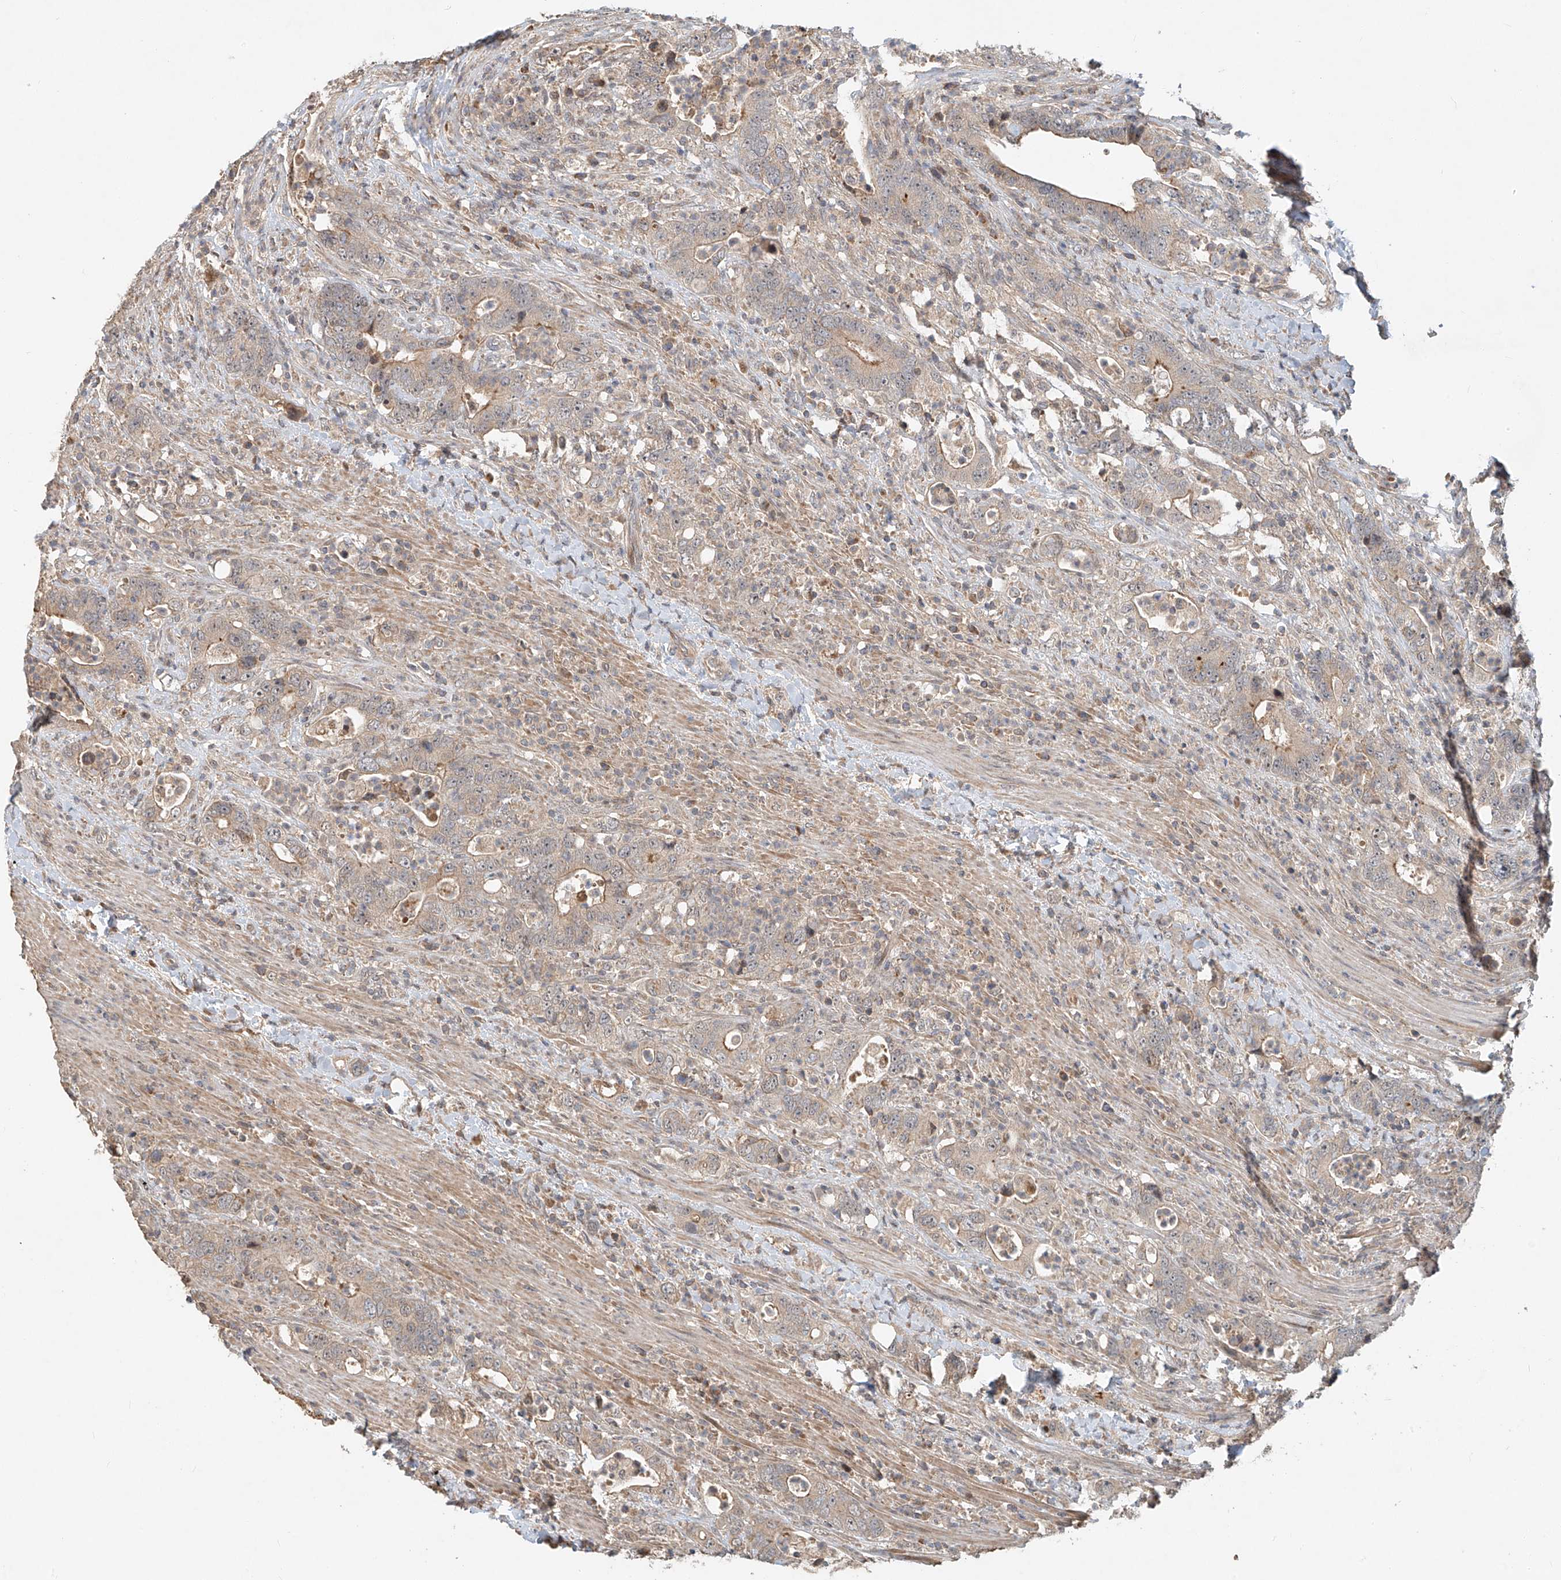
{"staining": {"intensity": "weak", "quantity": "<25%", "location": "cytoplasmic/membranous"}, "tissue": "colorectal cancer", "cell_type": "Tumor cells", "image_type": "cancer", "snomed": [{"axis": "morphology", "description": "Adenocarcinoma, NOS"}, {"axis": "topography", "description": "Colon"}], "caption": "Micrograph shows no significant protein staining in tumor cells of colorectal cancer.", "gene": "TMEM61", "patient": {"sex": "female", "age": 75}}